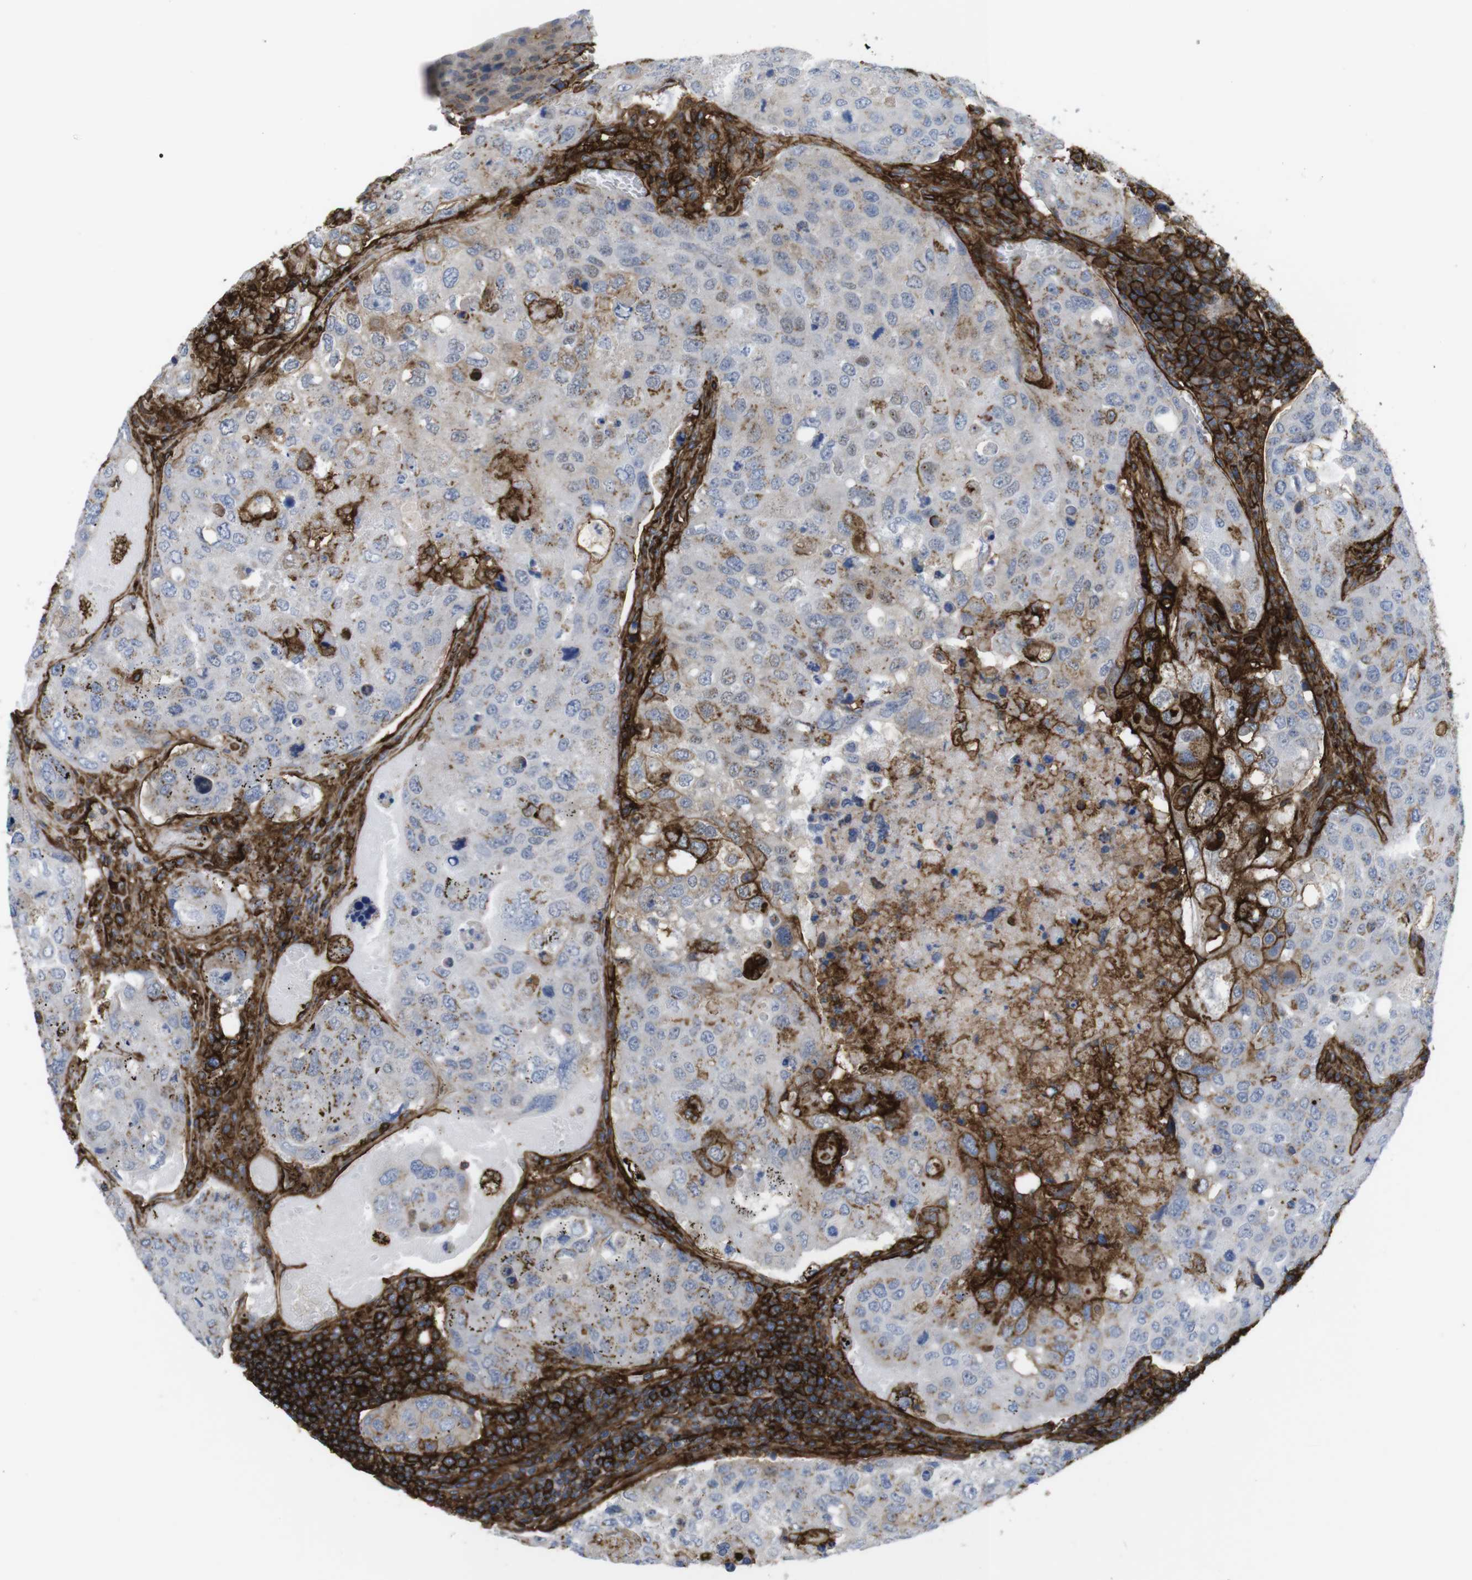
{"staining": {"intensity": "negative", "quantity": "none", "location": "none"}, "tissue": "urothelial cancer", "cell_type": "Tumor cells", "image_type": "cancer", "snomed": [{"axis": "morphology", "description": "Urothelial carcinoma, High grade"}, {"axis": "topography", "description": "Lymph node"}, {"axis": "topography", "description": "Urinary bladder"}], "caption": "High power microscopy photomicrograph of an IHC photomicrograph of urothelial carcinoma (high-grade), revealing no significant expression in tumor cells.", "gene": "CCR6", "patient": {"sex": "male", "age": 51}}